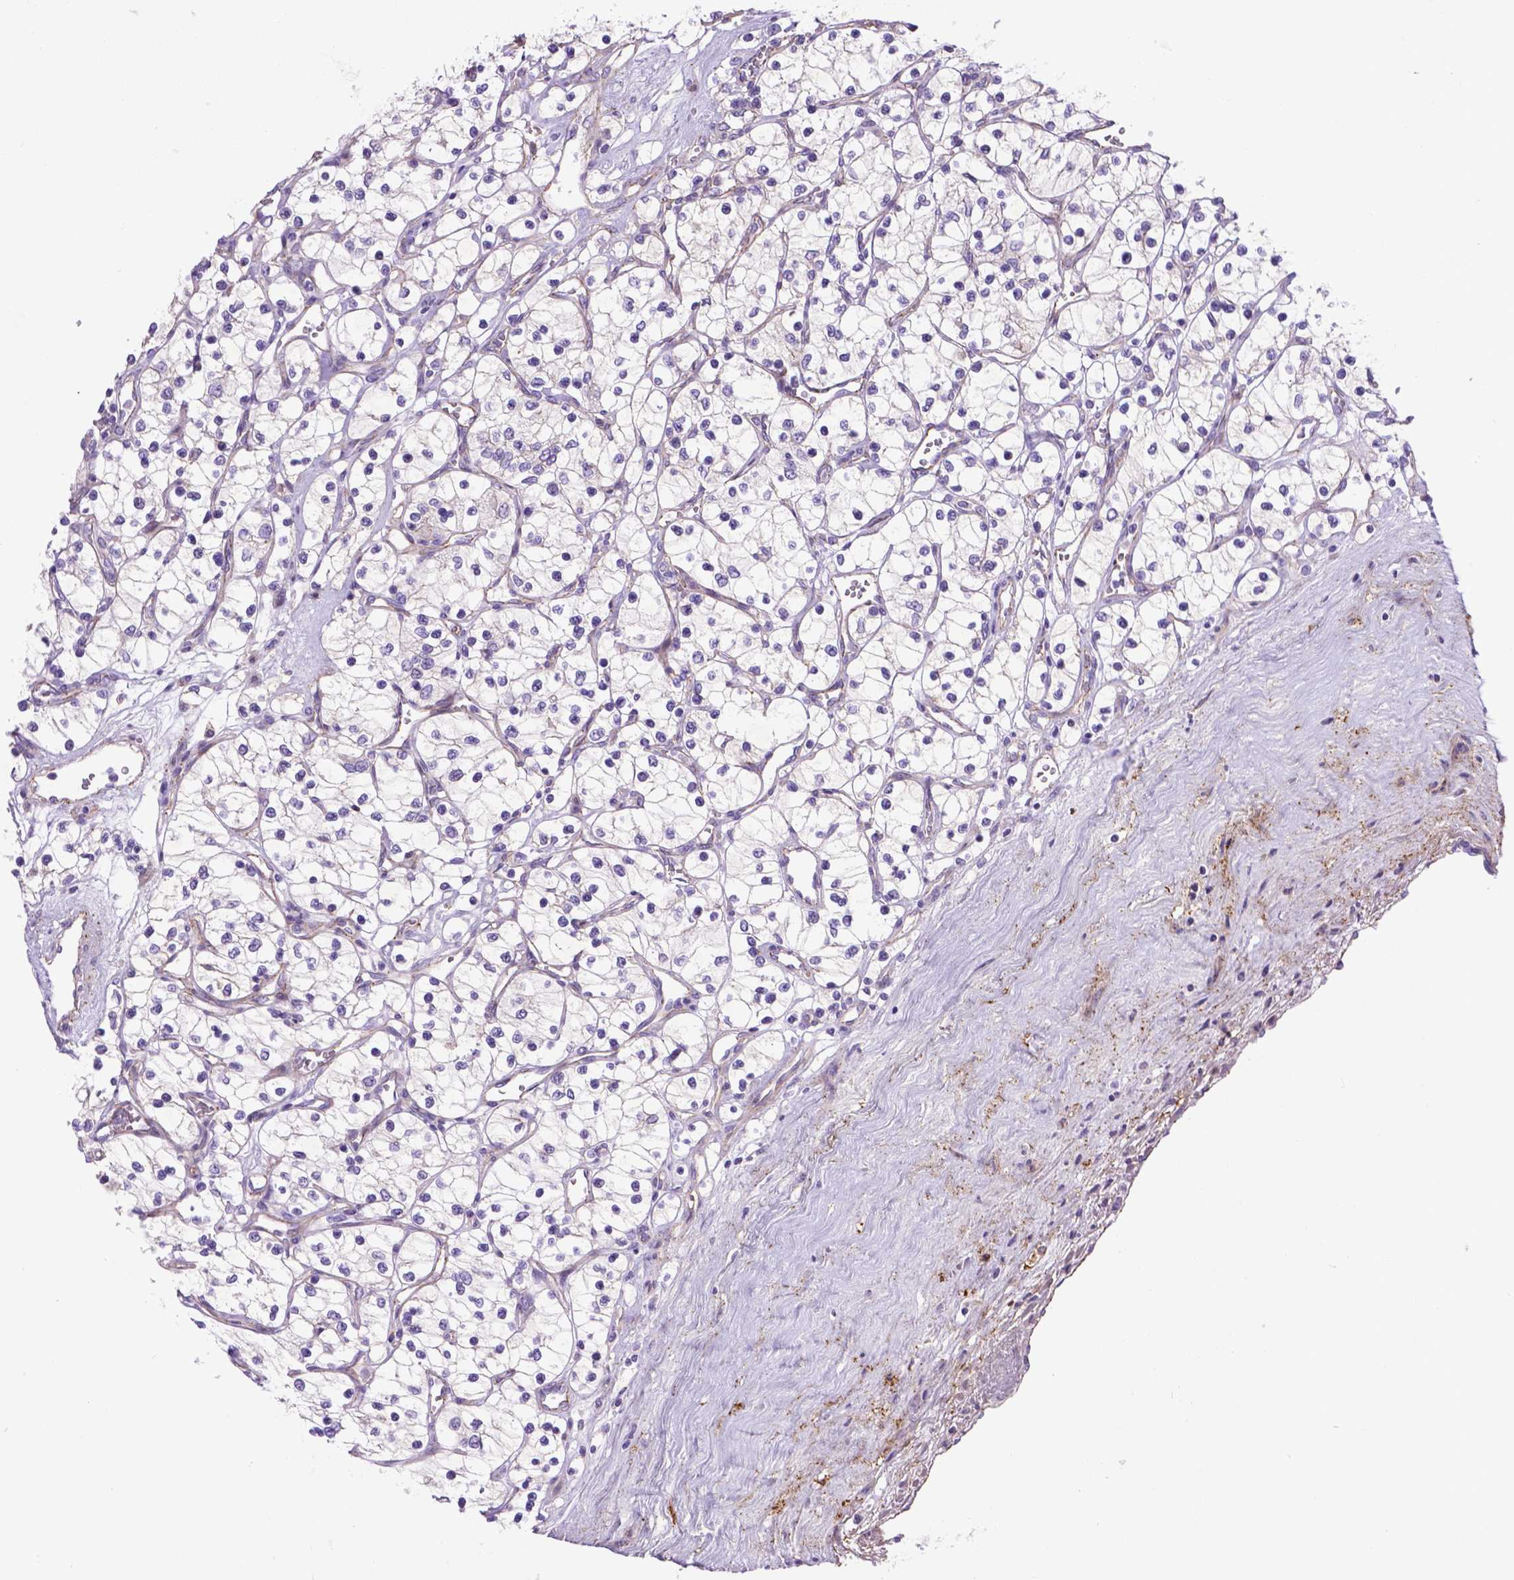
{"staining": {"intensity": "negative", "quantity": "none", "location": "none"}, "tissue": "renal cancer", "cell_type": "Tumor cells", "image_type": "cancer", "snomed": [{"axis": "morphology", "description": "Adenocarcinoma, NOS"}, {"axis": "topography", "description": "Kidney"}], "caption": "The immunohistochemistry photomicrograph has no significant expression in tumor cells of renal cancer tissue.", "gene": "CCER2", "patient": {"sex": "female", "age": 69}}